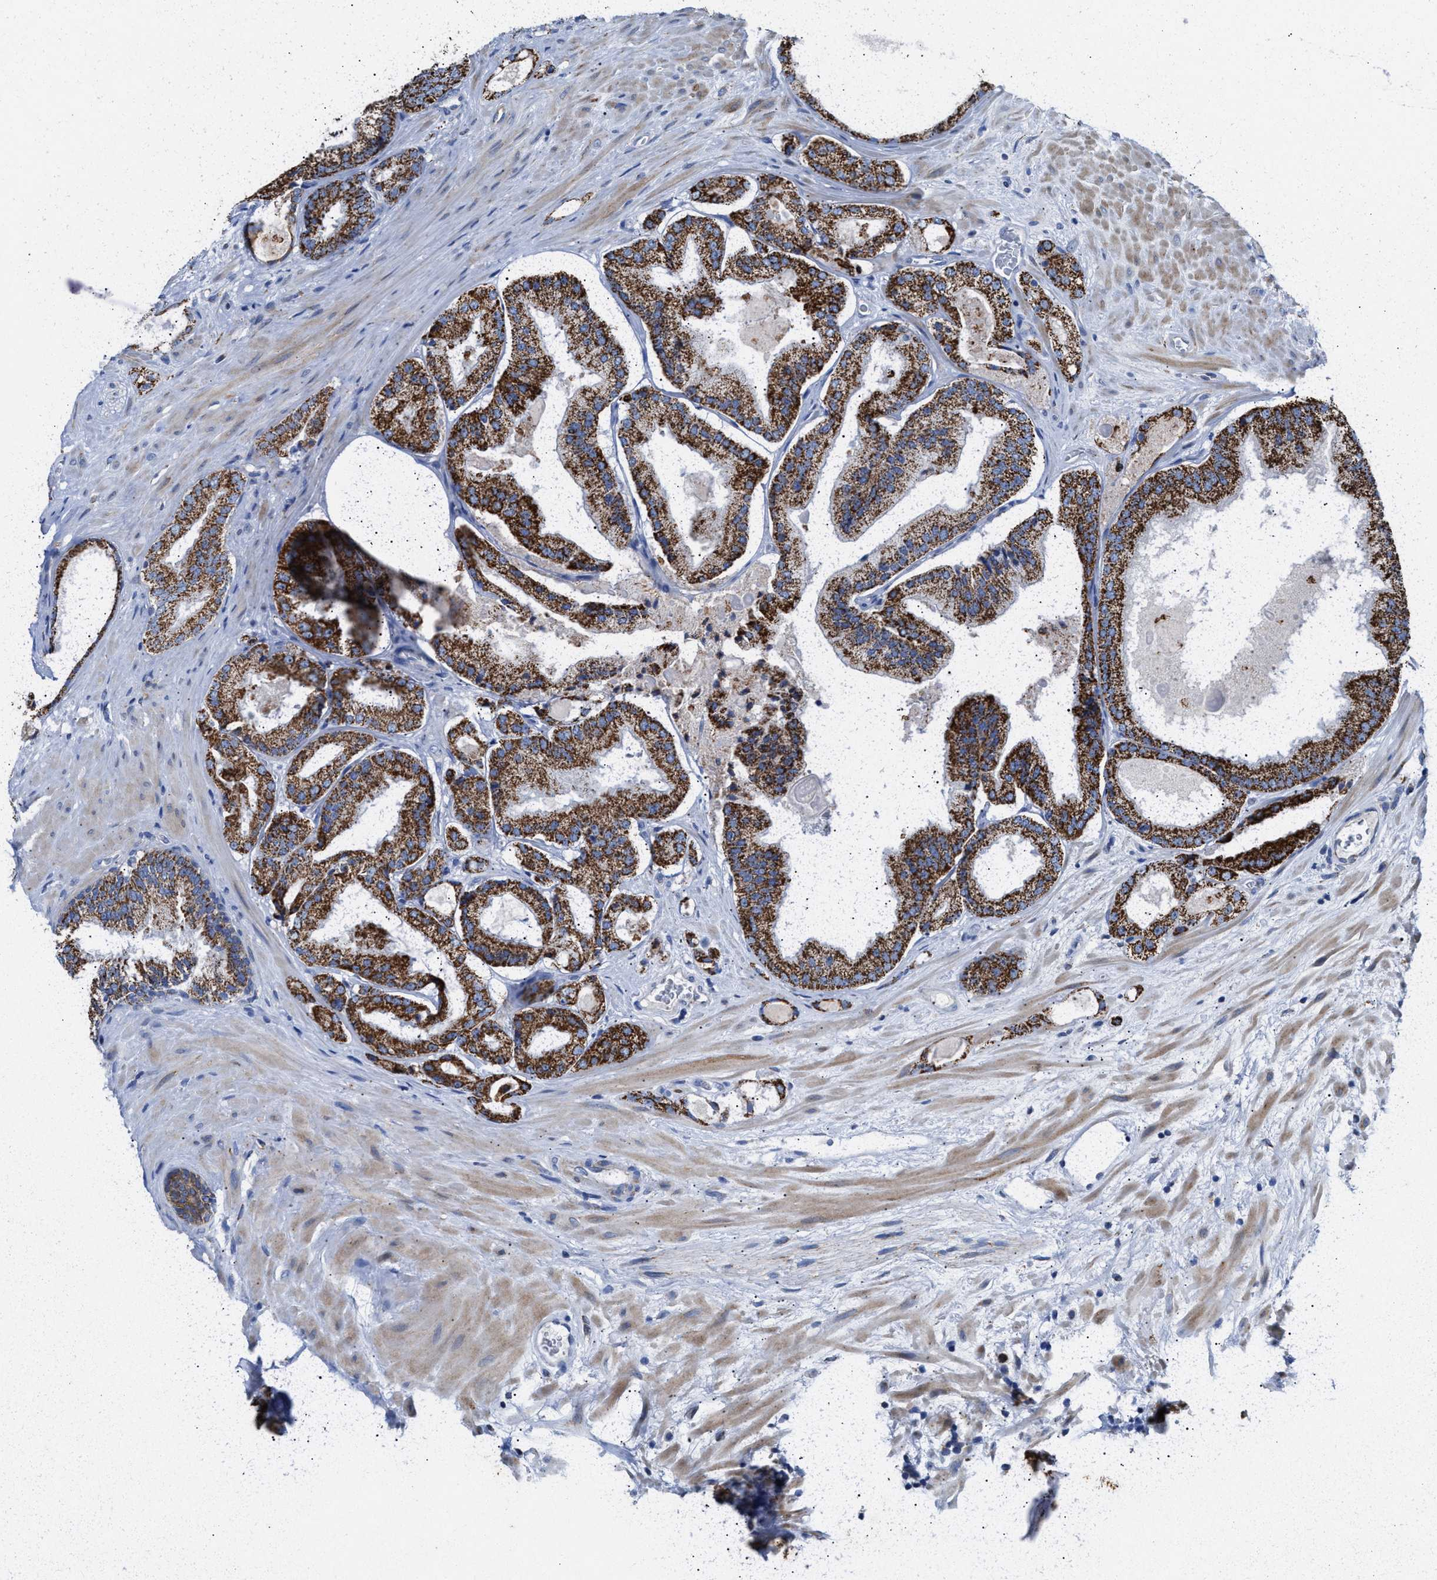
{"staining": {"intensity": "strong", "quantity": ">75%", "location": "cytoplasmic/membranous"}, "tissue": "prostate cancer", "cell_type": "Tumor cells", "image_type": "cancer", "snomed": [{"axis": "morphology", "description": "Adenocarcinoma, Low grade"}, {"axis": "topography", "description": "Prostate"}], "caption": "IHC staining of prostate adenocarcinoma (low-grade), which demonstrates high levels of strong cytoplasmic/membranous expression in about >75% of tumor cells indicating strong cytoplasmic/membranous protein expression. The staining was performed using DAB (brown) for protein detection and nuclei were counterstained in hematoxylin (blue).", "gene": "JAG1", "patient": {"sex": "male", "age": 65}}